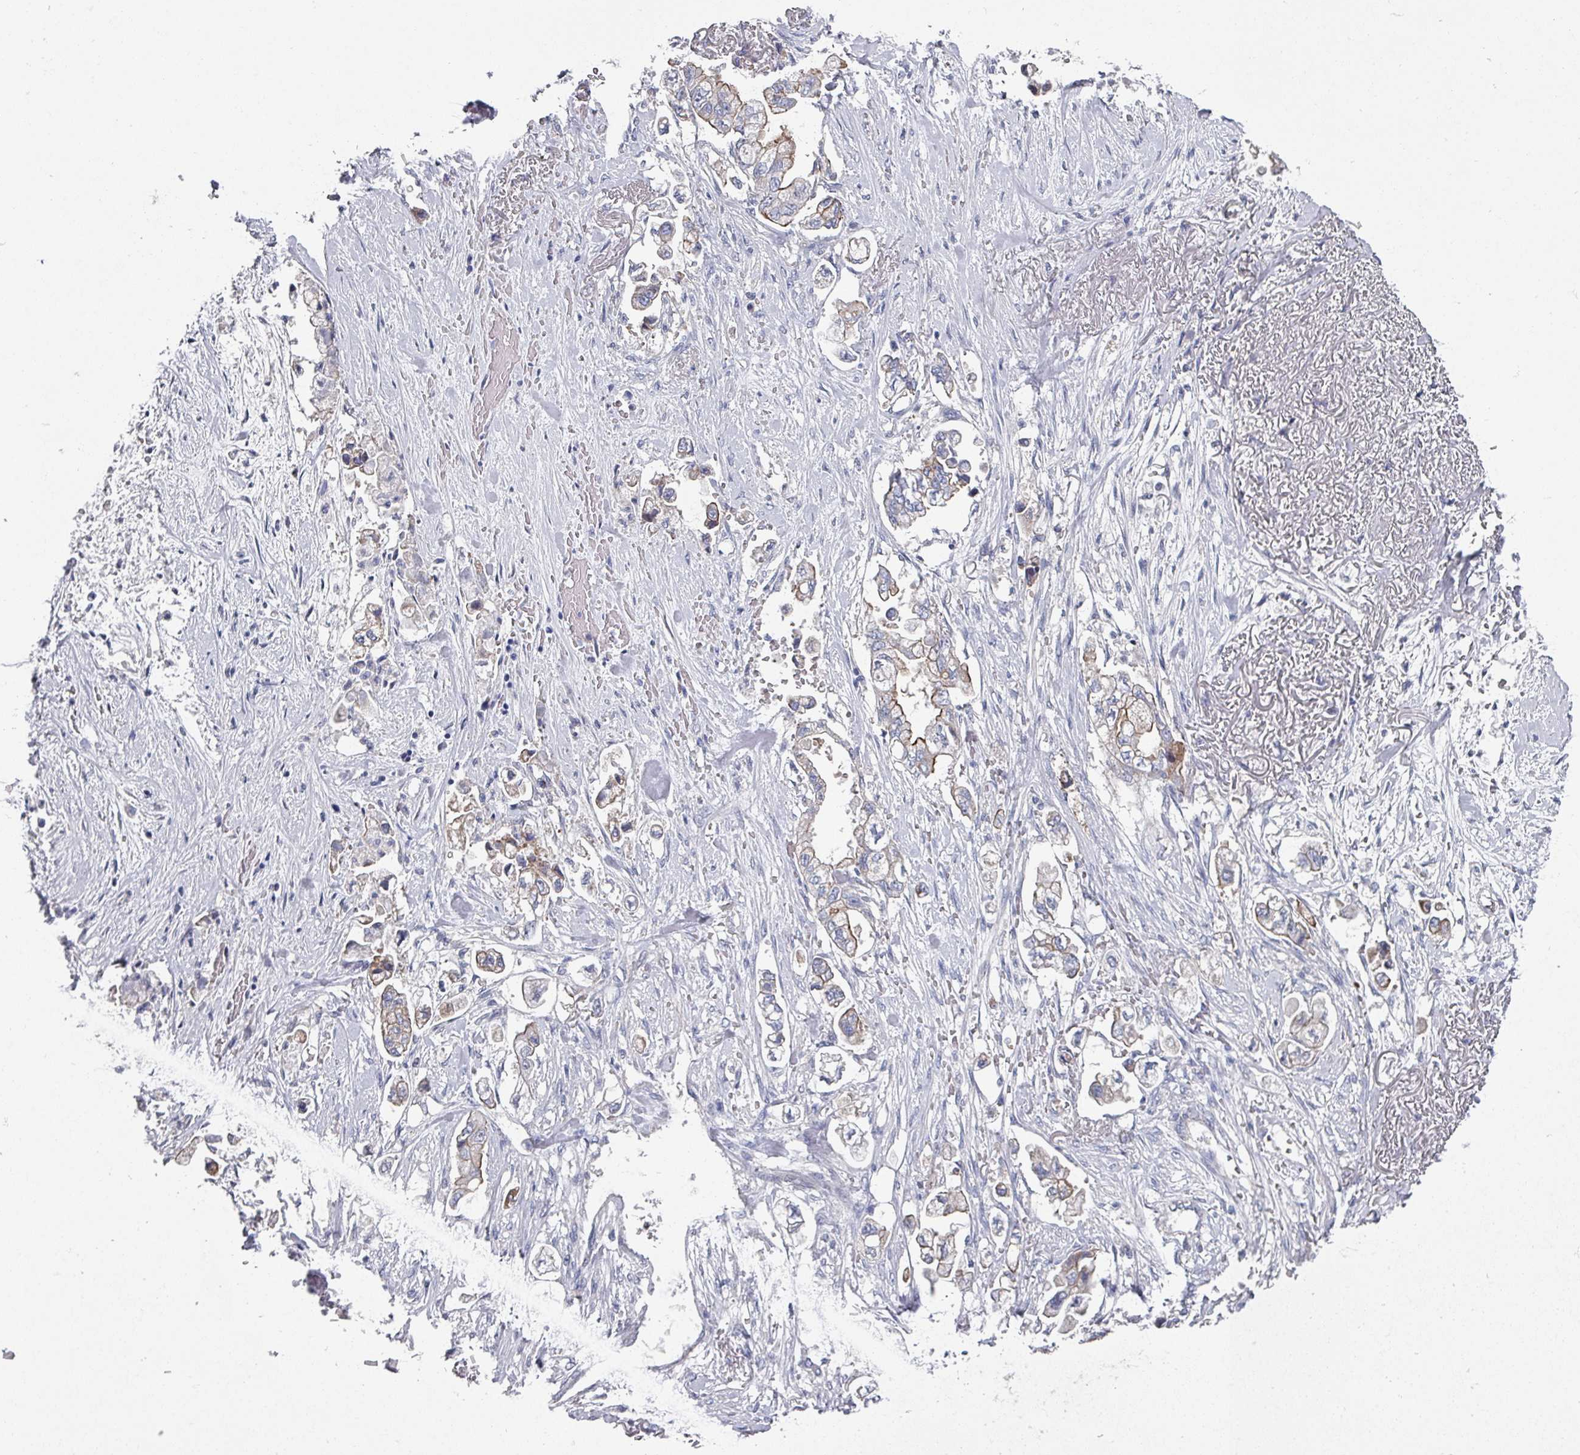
{"staining": {"intensity": "moderate", "quantity": "25%-75%", "location": "cytoplasmic/membranous"}, "tissue": "stomach cancer", "cell_type": "Tumor cells", "image_type": "cancer", "snomed": [{"axis": "morphology", "description": "Adenocarcinoma, NOS"}, {"axis": "topography", "description": "Stomach"}], "caption": "Brown immunohistochemical staining in adenocarcinoma (stomach) reveals moderate cytoplasmic/membranous staining in about 25%-75% of tumor cells.", "gene": "EFL1", "patient": {"sex": "male", "age": 62}}